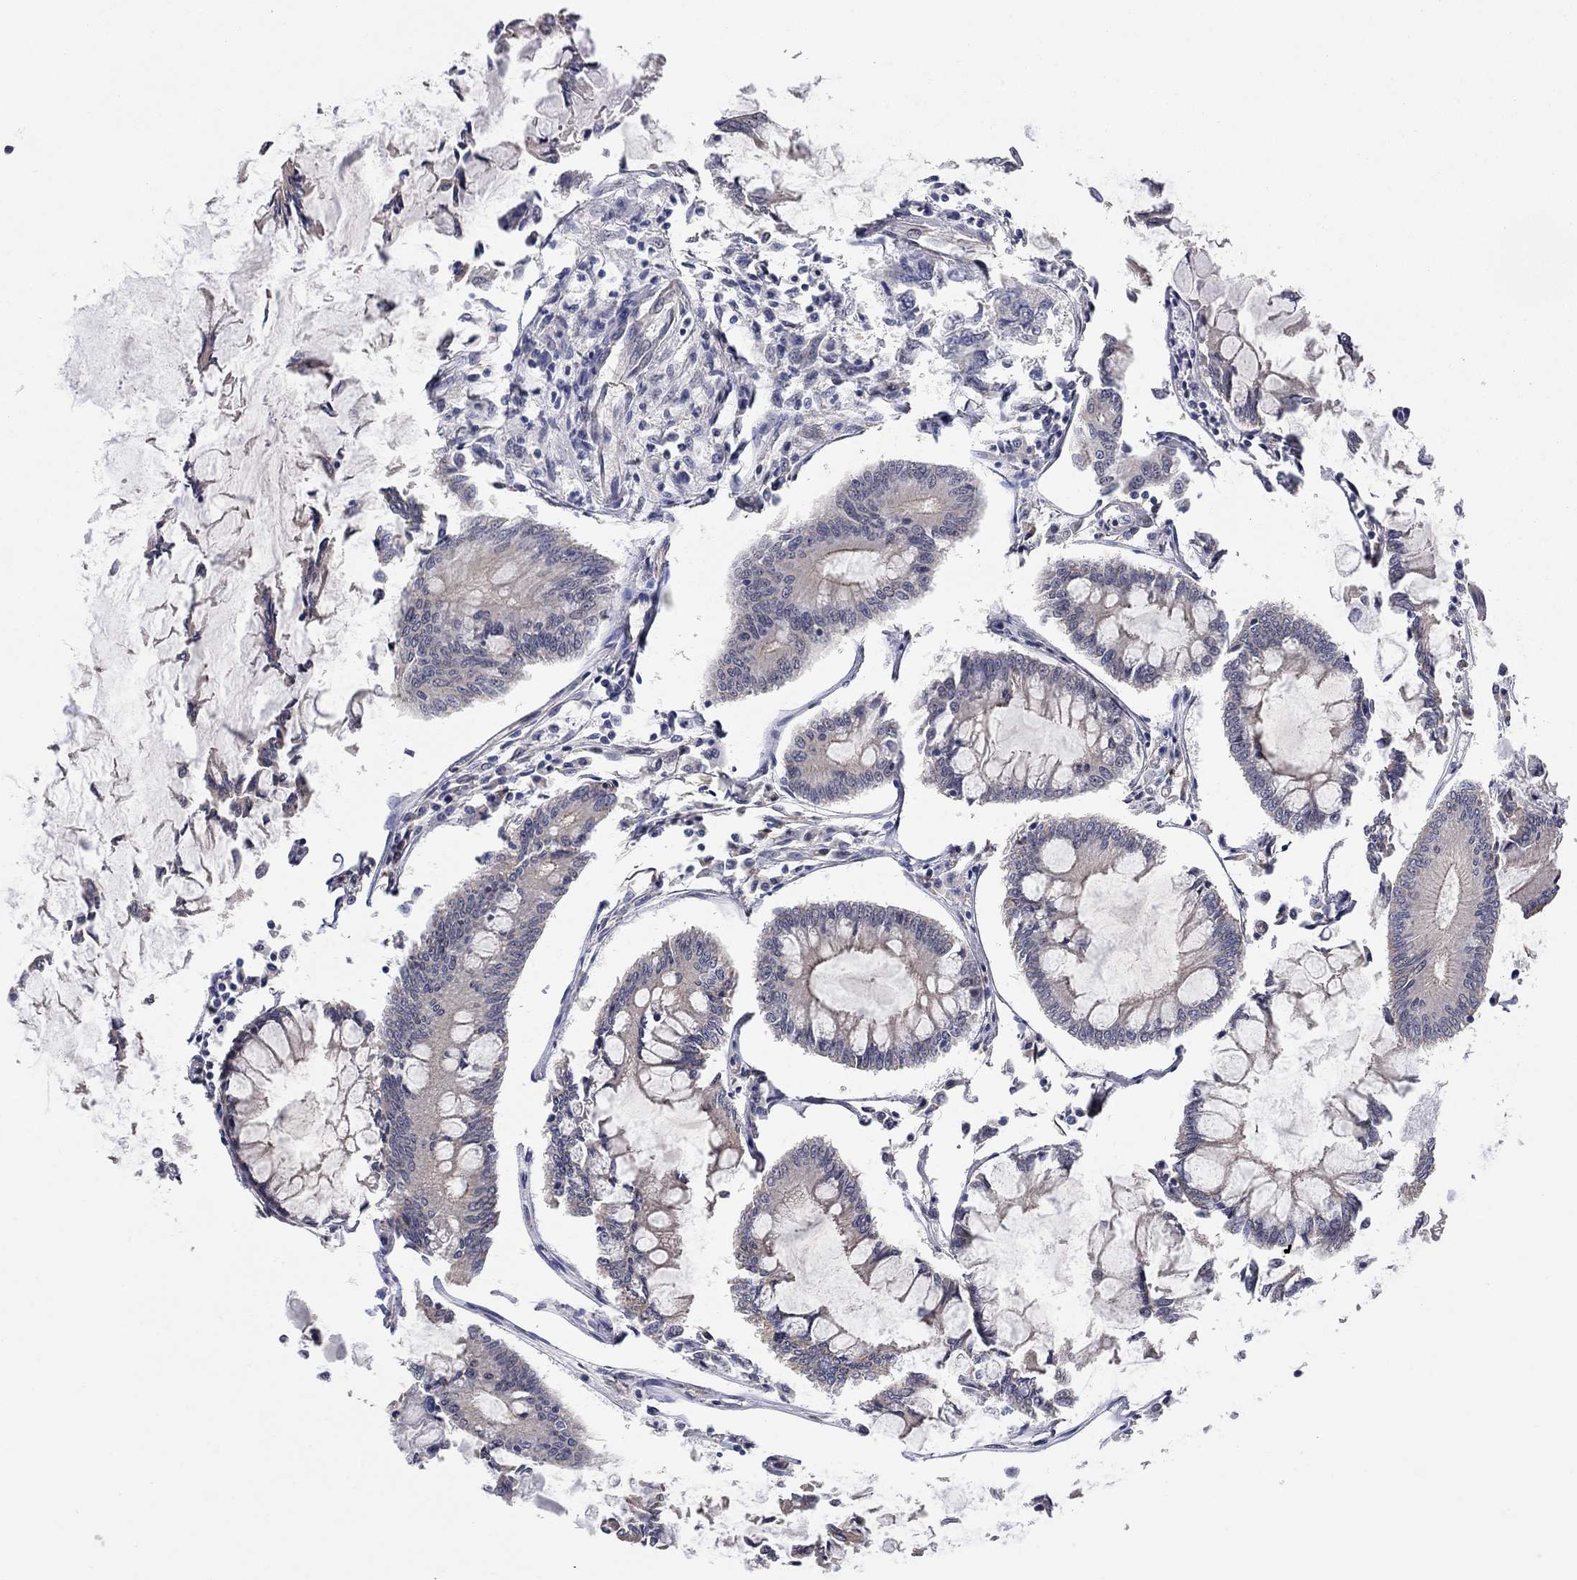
{"staining": {"intensity": "moderate", "quantity": "<25%", "location": "cytoplasmic/membranous"}, "tissue": "colorectal cancer", "cell_type": "Tumor cells", "image_type": "cancer", "snomed": [{"axis": "morphology", "description": "Adenocarcinoma, NOS"}, {"axis": "topography", "description": "Colon"}], "caption": "DAB immunohistochemical staining of human adenocarcinoma (colorectal) displays moderate cytoplasmic/membranous protein staining in approximately <25% of tumor cells.", "gene": "WASF3", "patient": {"sex": "female", "age": 65}}